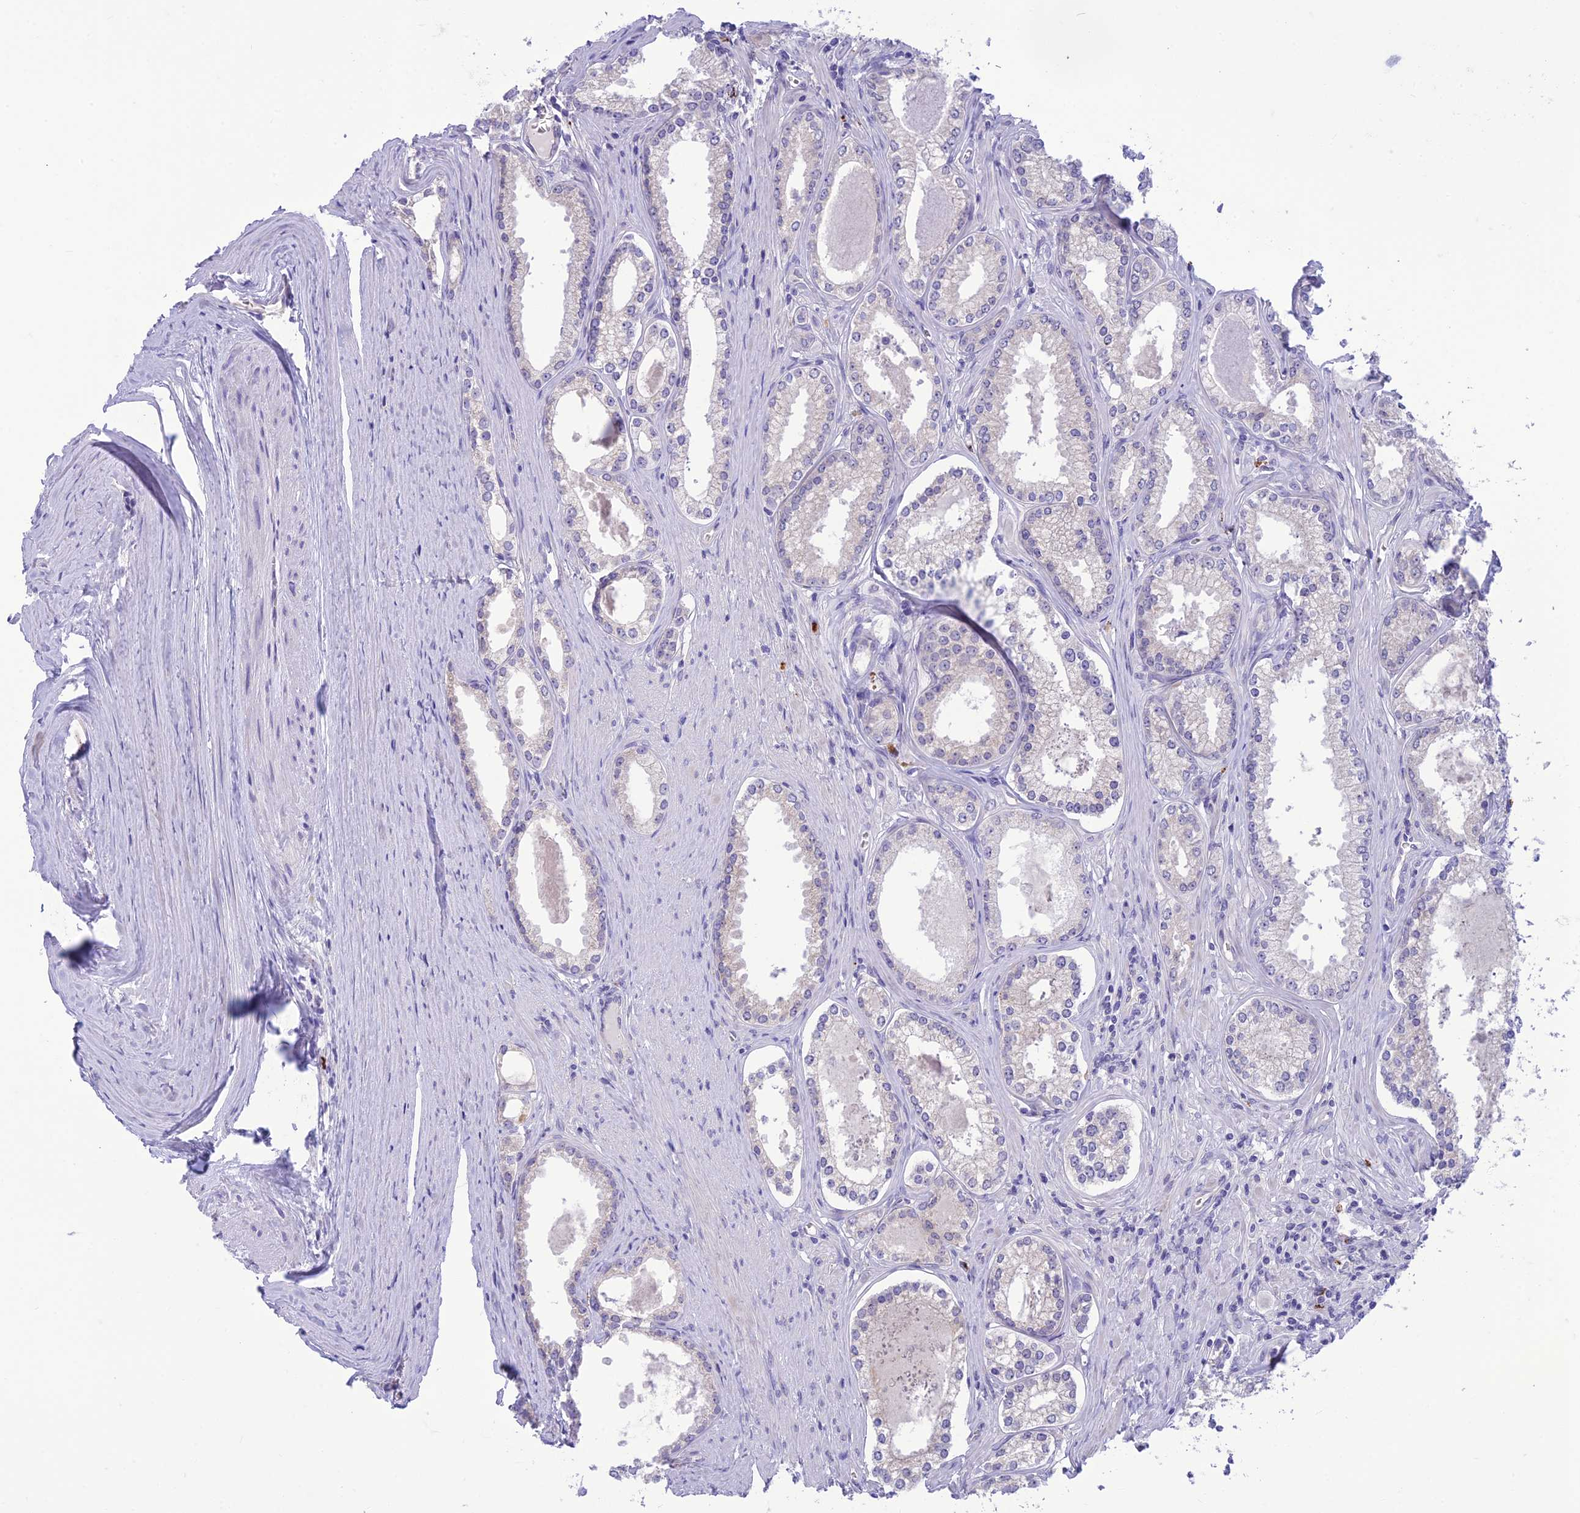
{"staining": {"intensity": "negative", "quantity": "none", "location": "none"}, "tissue": "prostate cancer", "cell_type": "Tumor cells", "image_type": "cancer", "snomed": [{"axis": "morphology", "description": "Adenocarcinoma, High grade"}, {"axis": "topography", "description": "Prostate"}], "caption": "Tumor cells are negative for protein expression in human prostate cancer (high-grade adenocarcinoma). (DAB (3,3'-diaminobenzidine) IHC, high magnification).", "gene": "DHDH", "patient": {"sex": "male", "age": 68}}